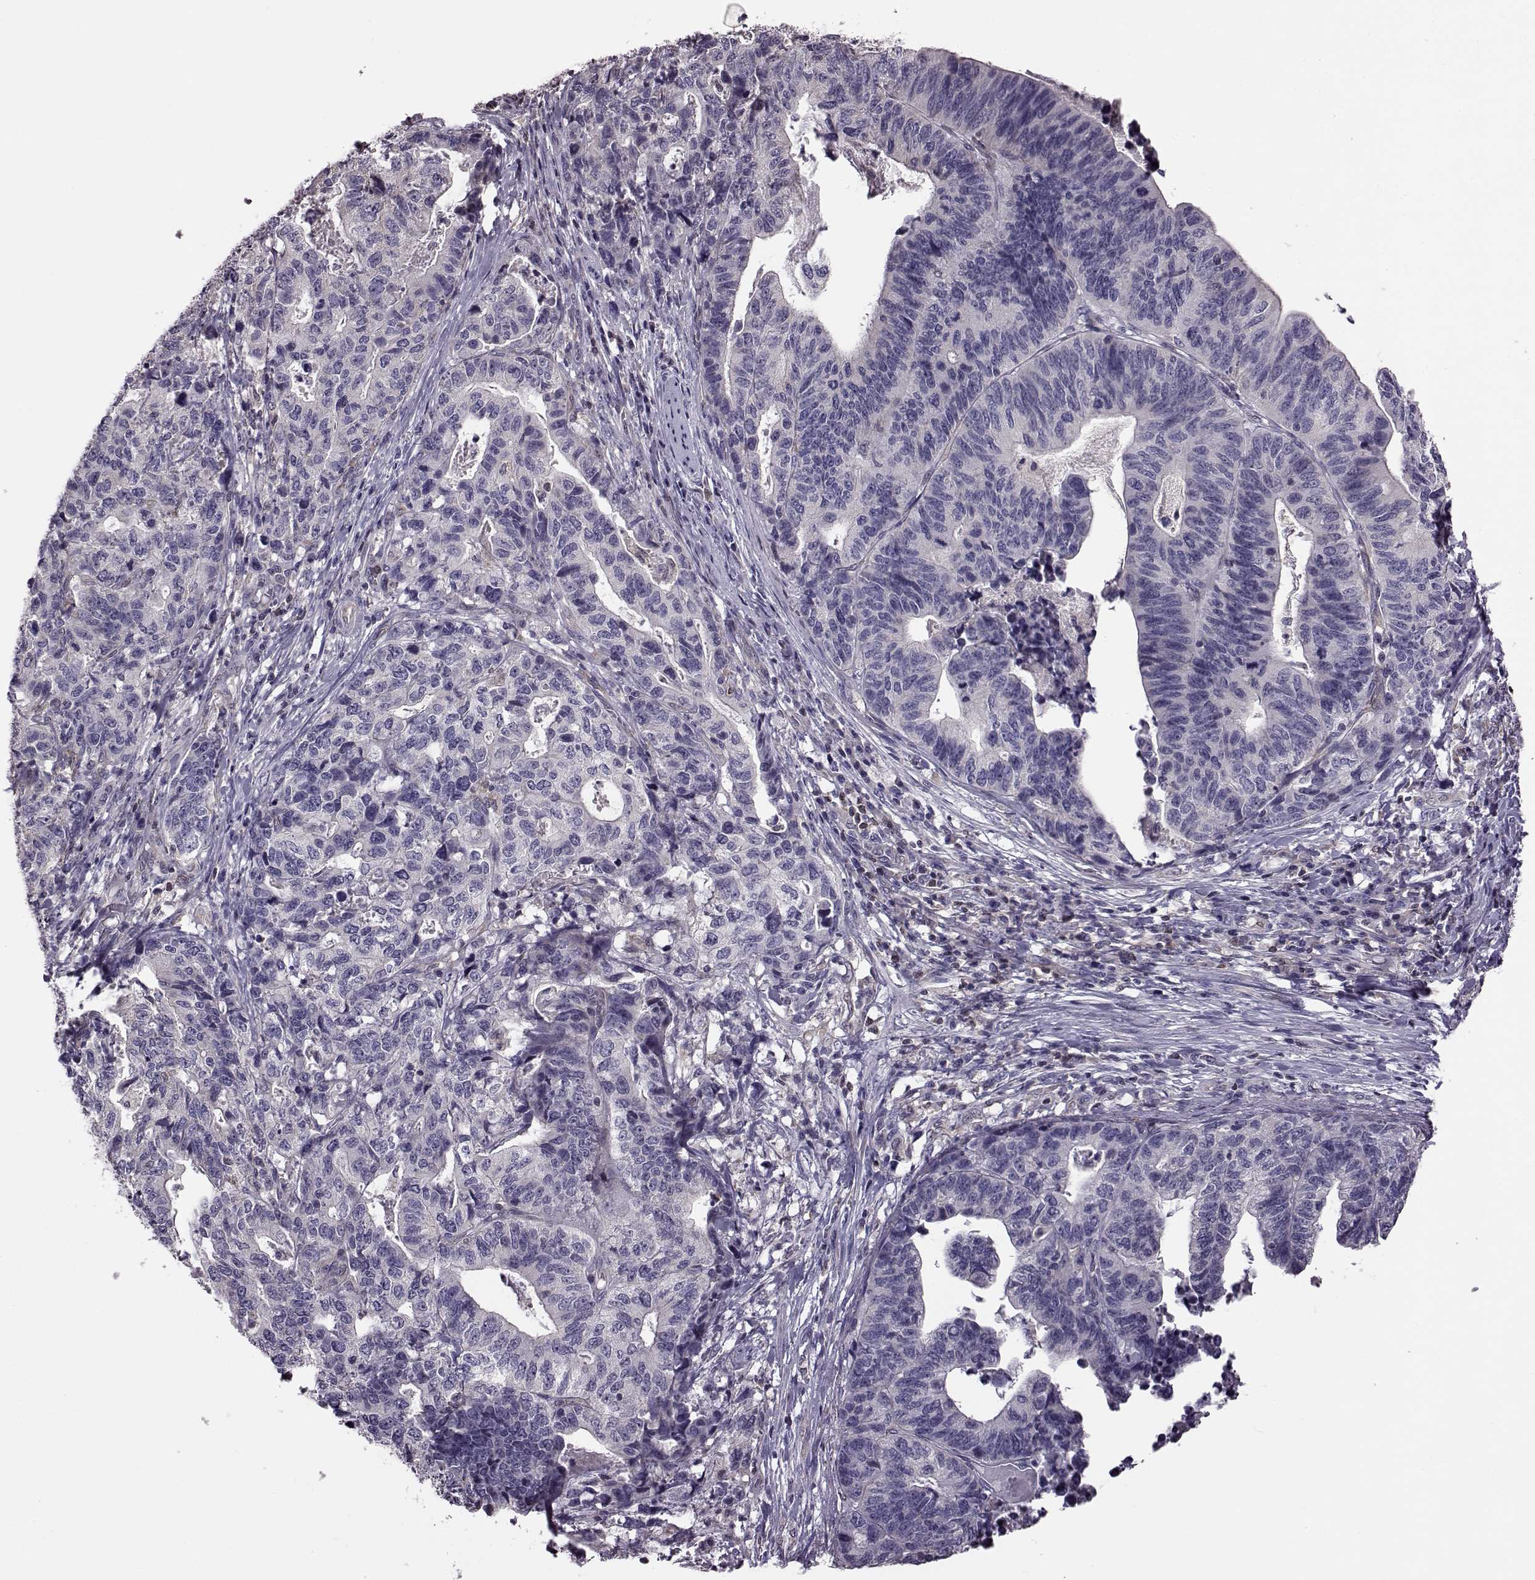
{"staining": {"intensity": "negative", "quantity": "none", "location": "none"}, "tissue": "stomach cancer", "cell_type": "Tumor cells", "image_type": "cancer", "snomed": [{"axis": "morphology", "description": "Adenocarcinoma, NOS"}, {"axis": "topography", "description": "Stomach, upper"}], "caption": "Stomach cancer stained for a protein using immunohistochemistry reveals no expression tumor cells.", "gene": "CDC42SE1", "patient": {"sex": "female", "age": 67}}